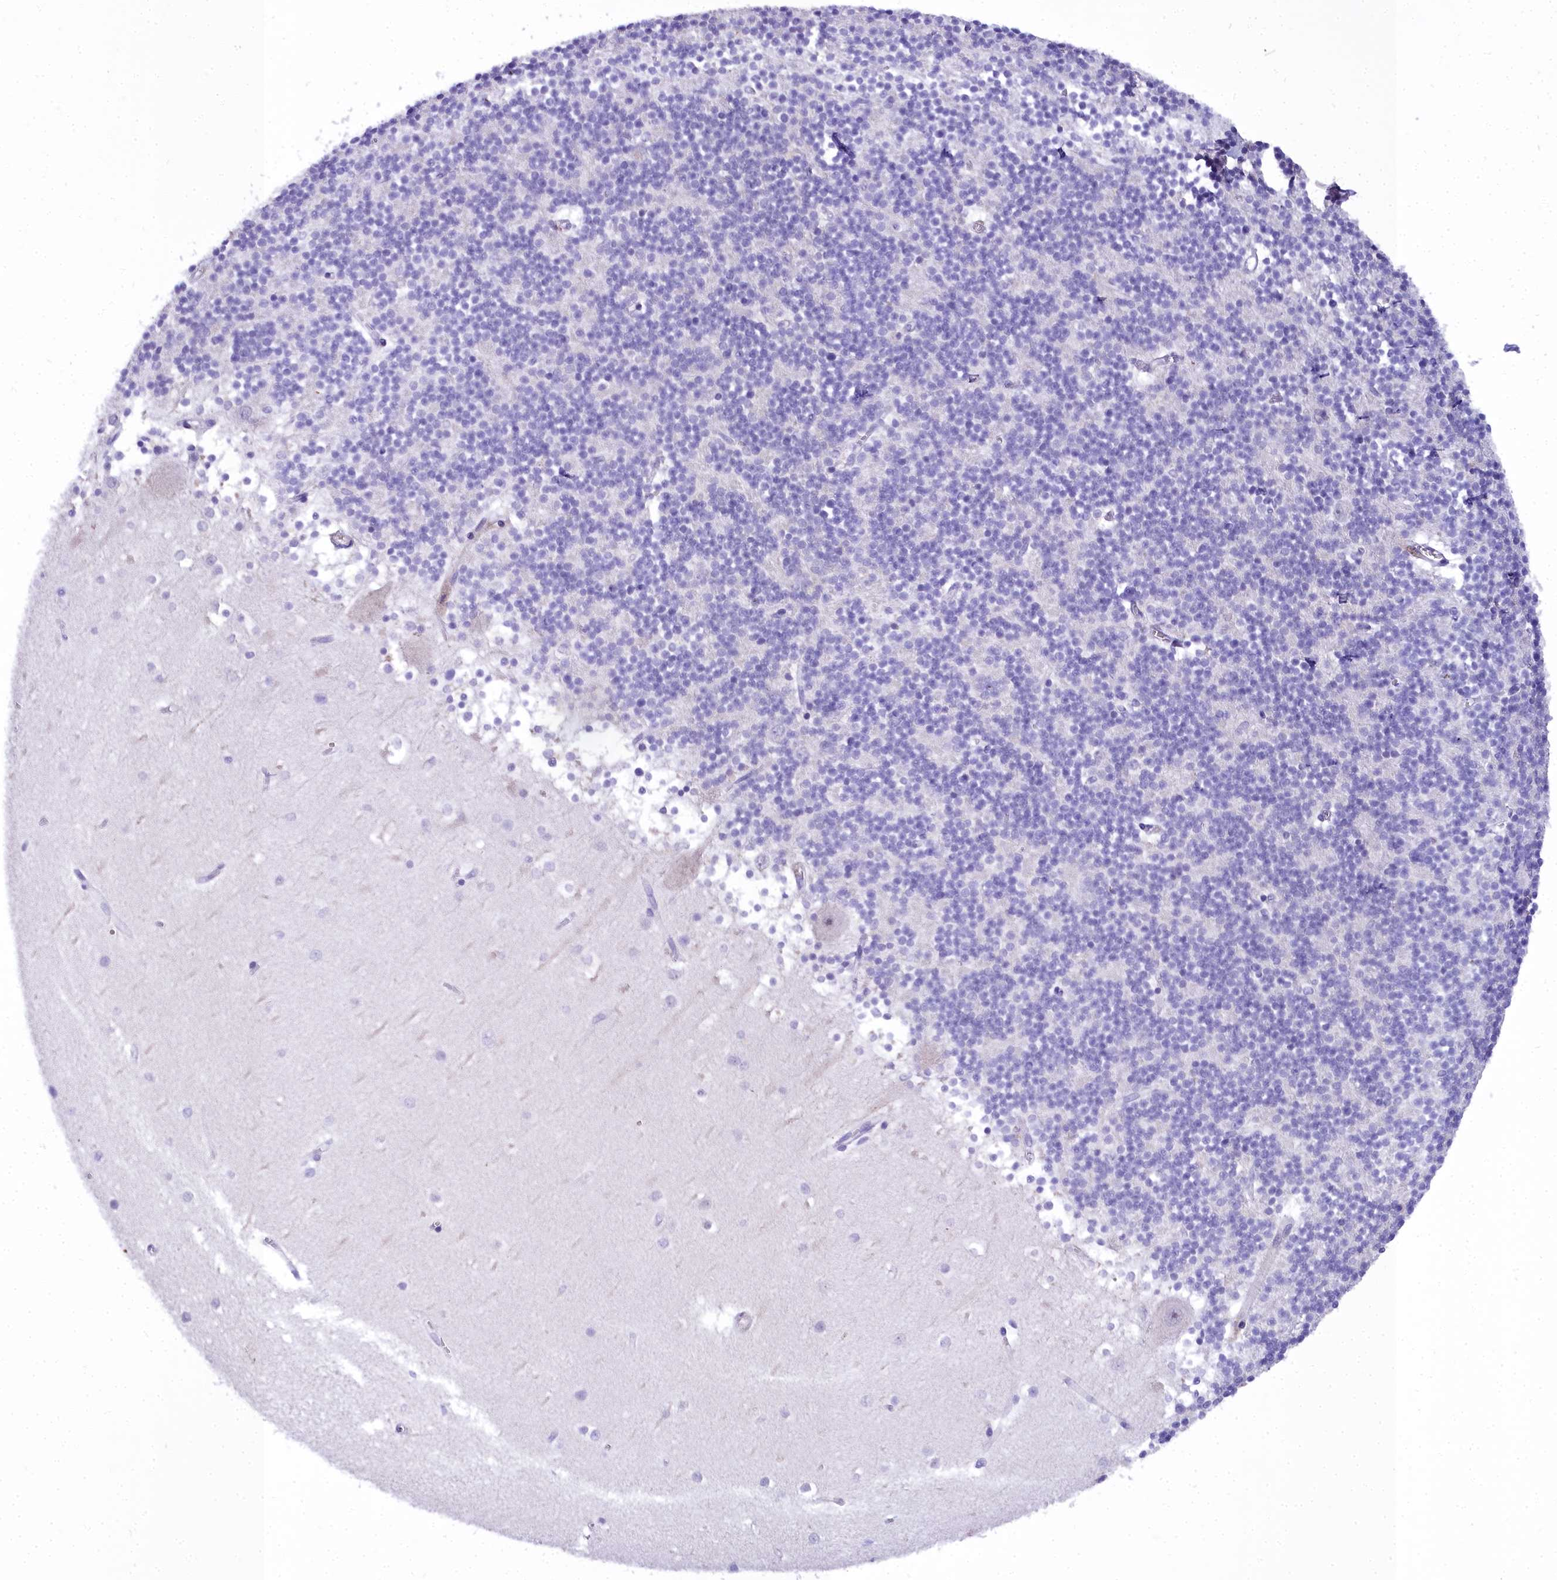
{"staining": {"intensity": "negative", "quantity": "none", "location": "none"}, "tissue": "cerebellum", "cell_type": "Cells in granular layer", "image_type": "normal", "snomed": [{"axis": "morphology", "description": "Normal tissue, NOS"}, {"axis": "topography", "description": "Cerebellum"}], "caption": "An IHC image of normal cerebellum is shown. There is no staining in cells in granular layer of cerebellum. (DAB immunohistochemistry (IHC) with hematoxylin counter stain).", "gene": "TIMM22", "patient": {"sex": "male", "age": 54}}